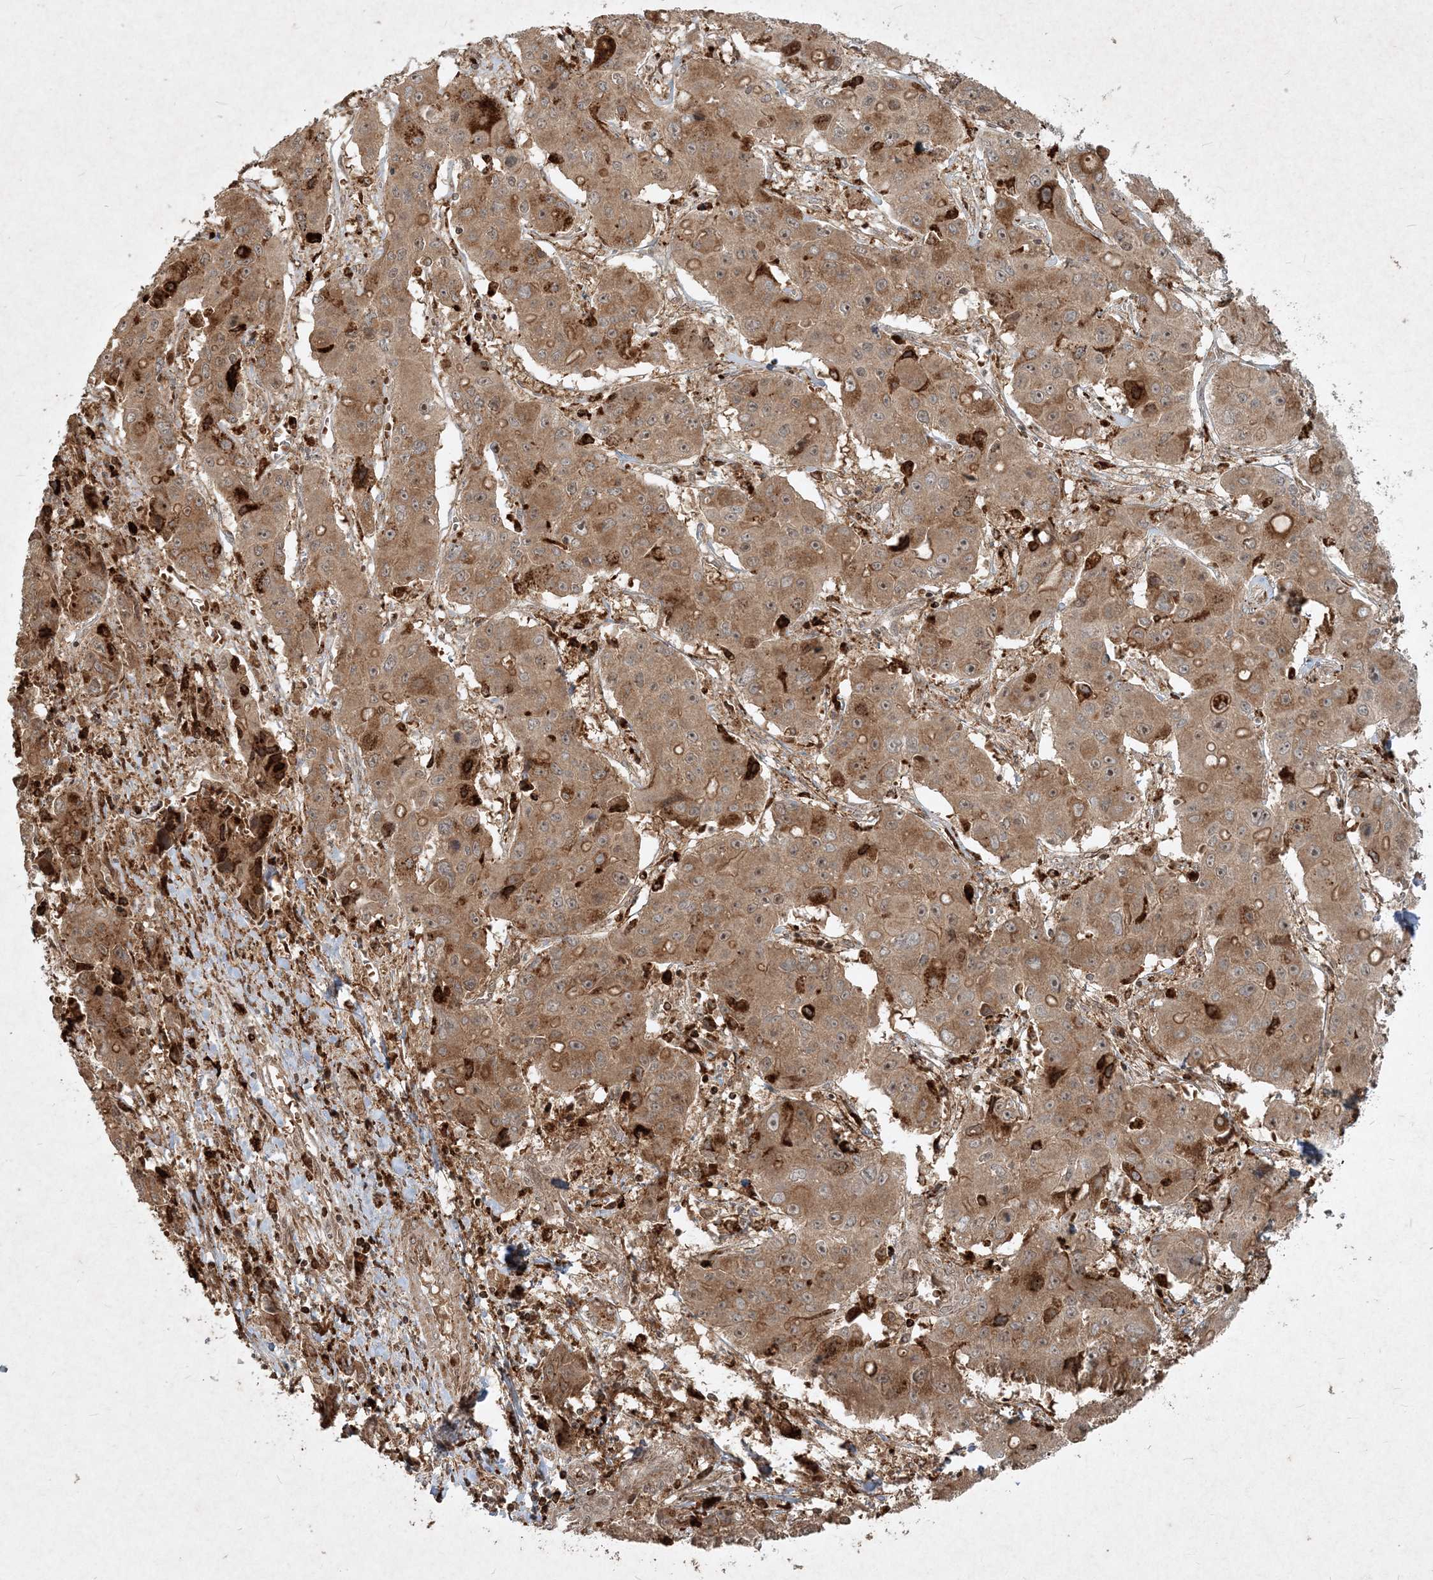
{"staining": {"intensity": "moderate", "quantity": ">75%", "location": "cytoplasmic/membranous"}, "tissue": "liver cancer", "cell_type": "Tumor cells", "image_type": "cancer", "snomed": [{"axis": "morphology", "description": "Cholangiocarcinoma"}, {"axis": "topography", "description": "Liver"}], "caption": "Immunohistochemical staining of human cholangiocarcinoma (liver) reveals moderate cytoplasmic/membranous protein expression in about >75% of tumor cells.", "gene": "NARS1", "patient": {"sex": "male", "age": 67}}